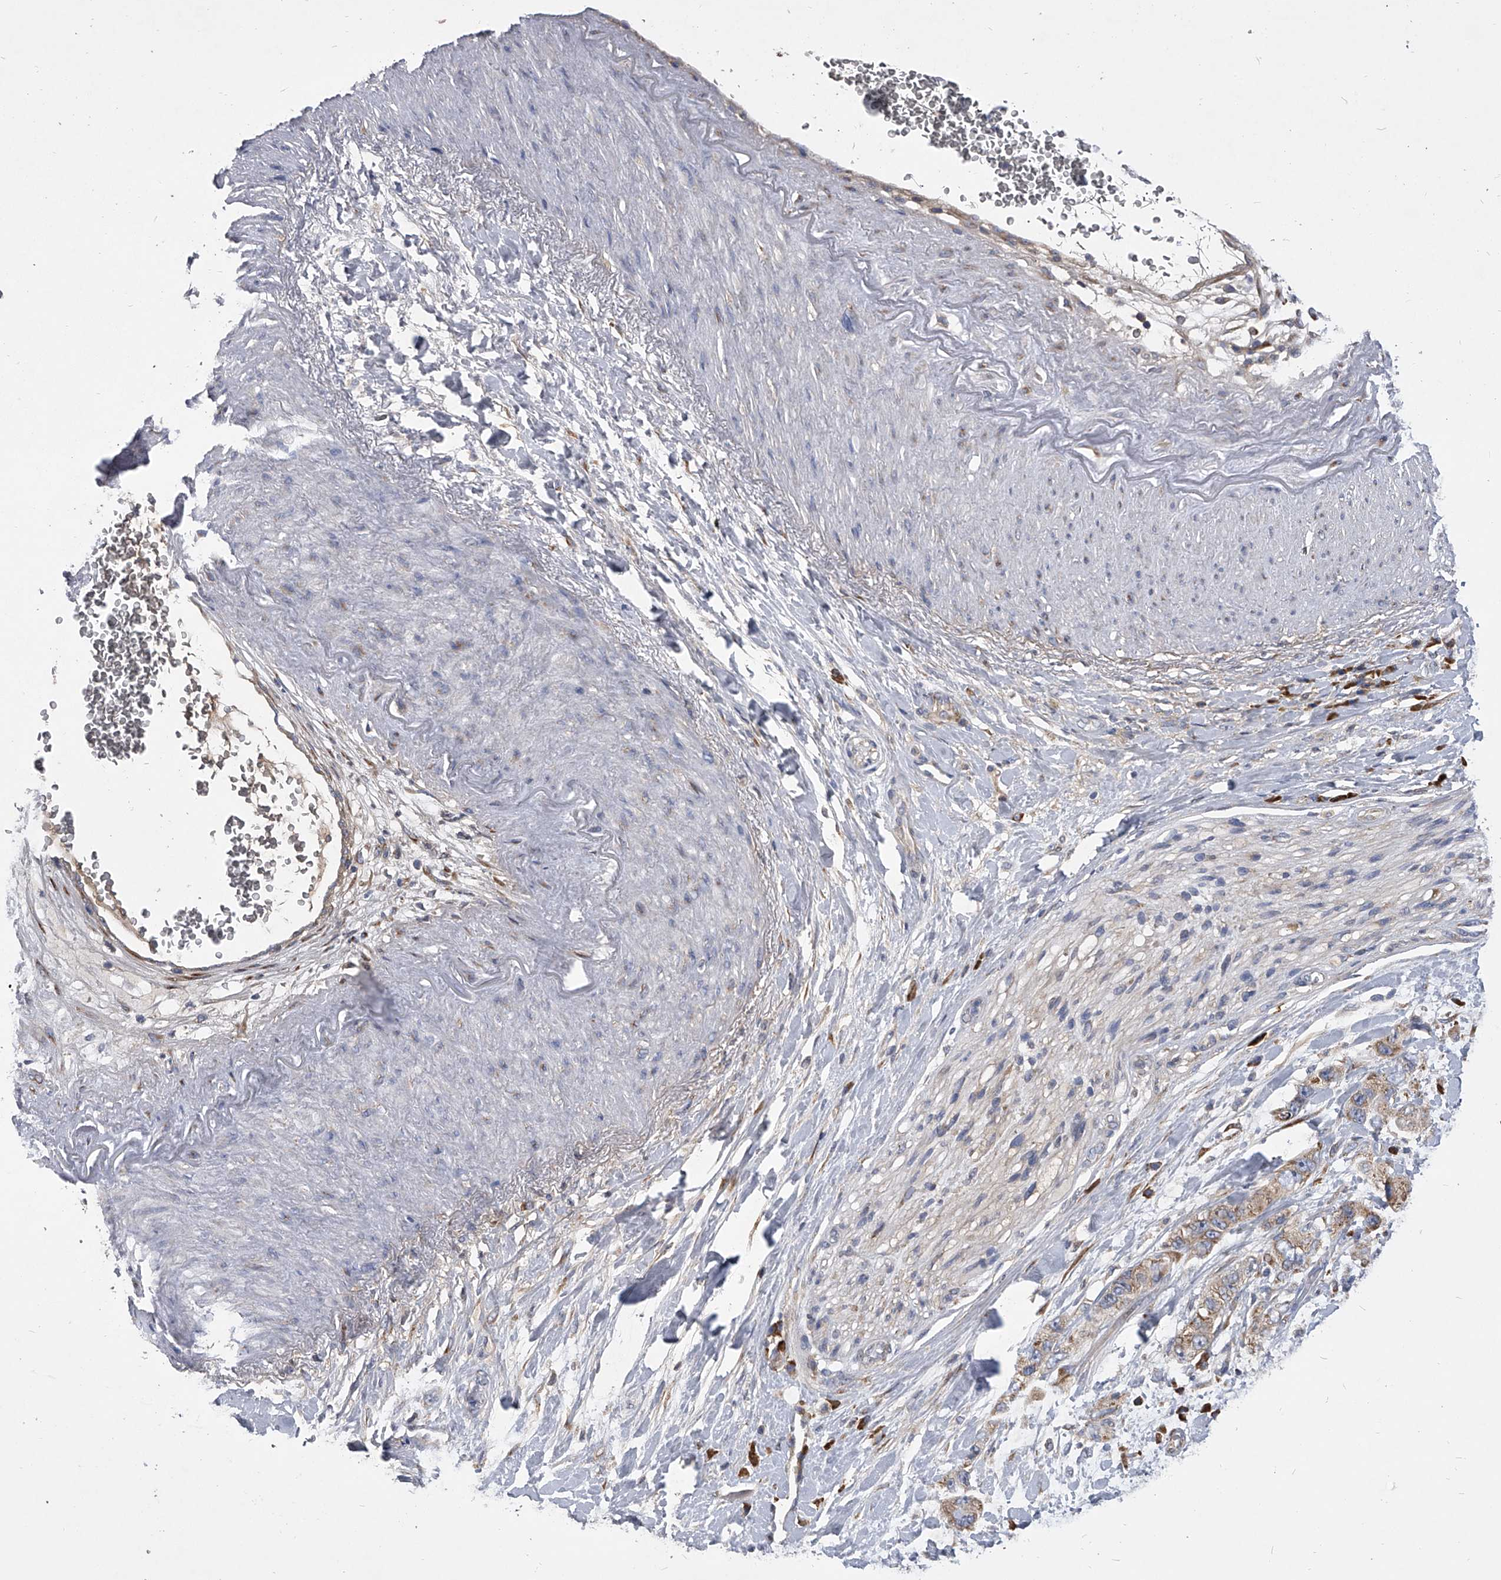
{"staining": {"intensity": "weak", "quantity": "25%-75%", "location": "cytoplasmic/membranous"}, "tissue": "pancreatic cancer", "cell_type": "Tumor cells", "image_type": "cancer", "snomed": [{"axis": "morphology", "description": "Adenocarcinoma, NOS"}, {"axis": "topography", "description": "Pancreas"}], "caption": "Protein expression analysis of pancreatic cancer (adenocarcinoma) shows weak cytoplasmic/membranous staining in about 25%-75% of tumor cells.", "gene": "CCR4", "patient": {"sex": "female", "age": 73}}